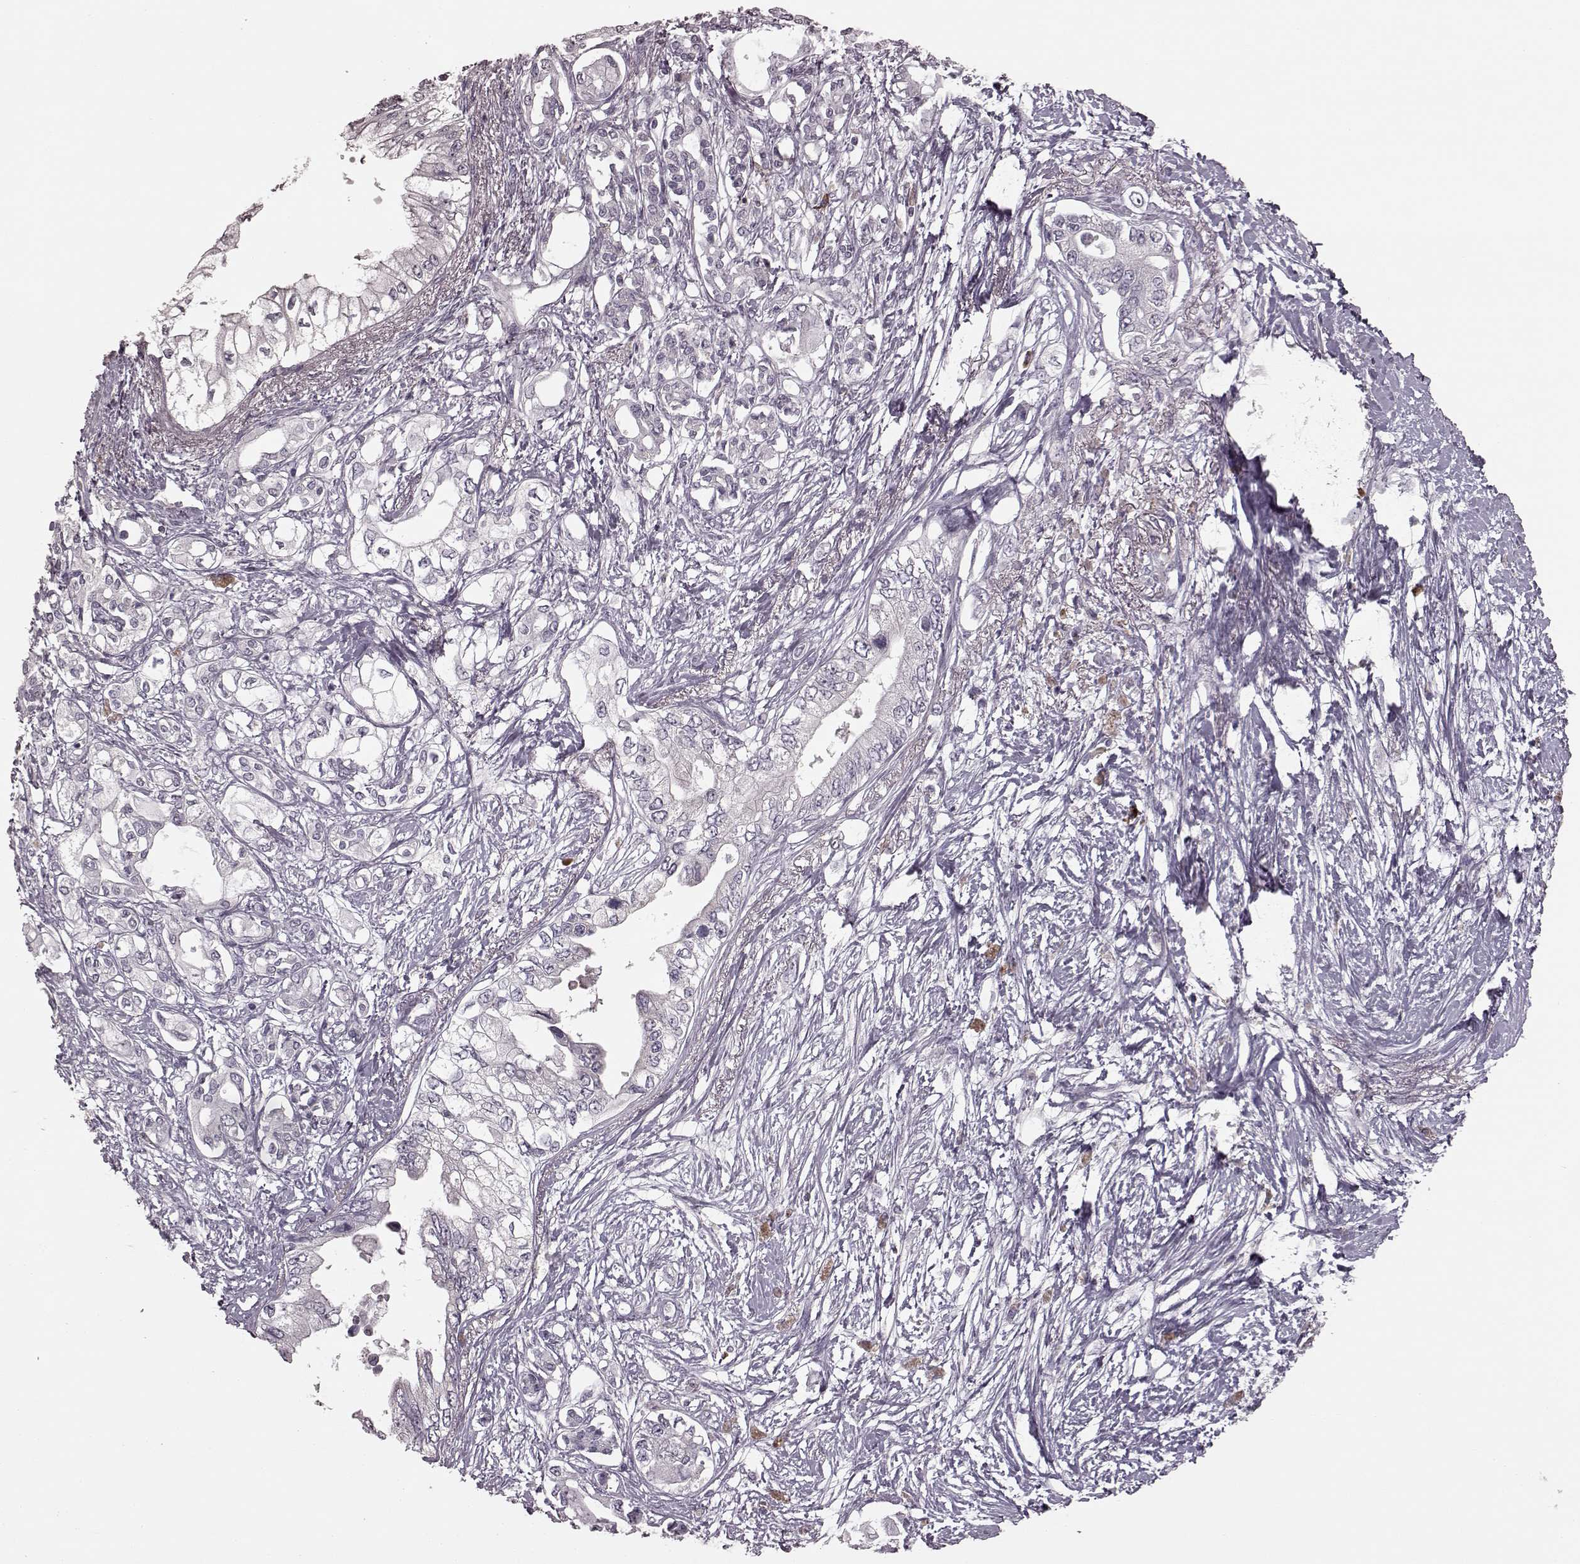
{"staining": {"intensity": "negative", "quantity": "none", "location": "none"}, "tissue": "pancreatic cancer", "cell_type": "Tumor cells", "image_type": "cancer", "snomed": [{"axis": "morphology", "description": "Adenocarcinoma, NOS"}, {"axis": "topography", "description": "Pancreas"}], "caption": "This is a micrograph of immunohistochemistry staining of pancreatic adenocarcinoma, which shows no positivity in tumor cells.", "gene": "CD28", "patient": {"sex": "female", "age": 63}}